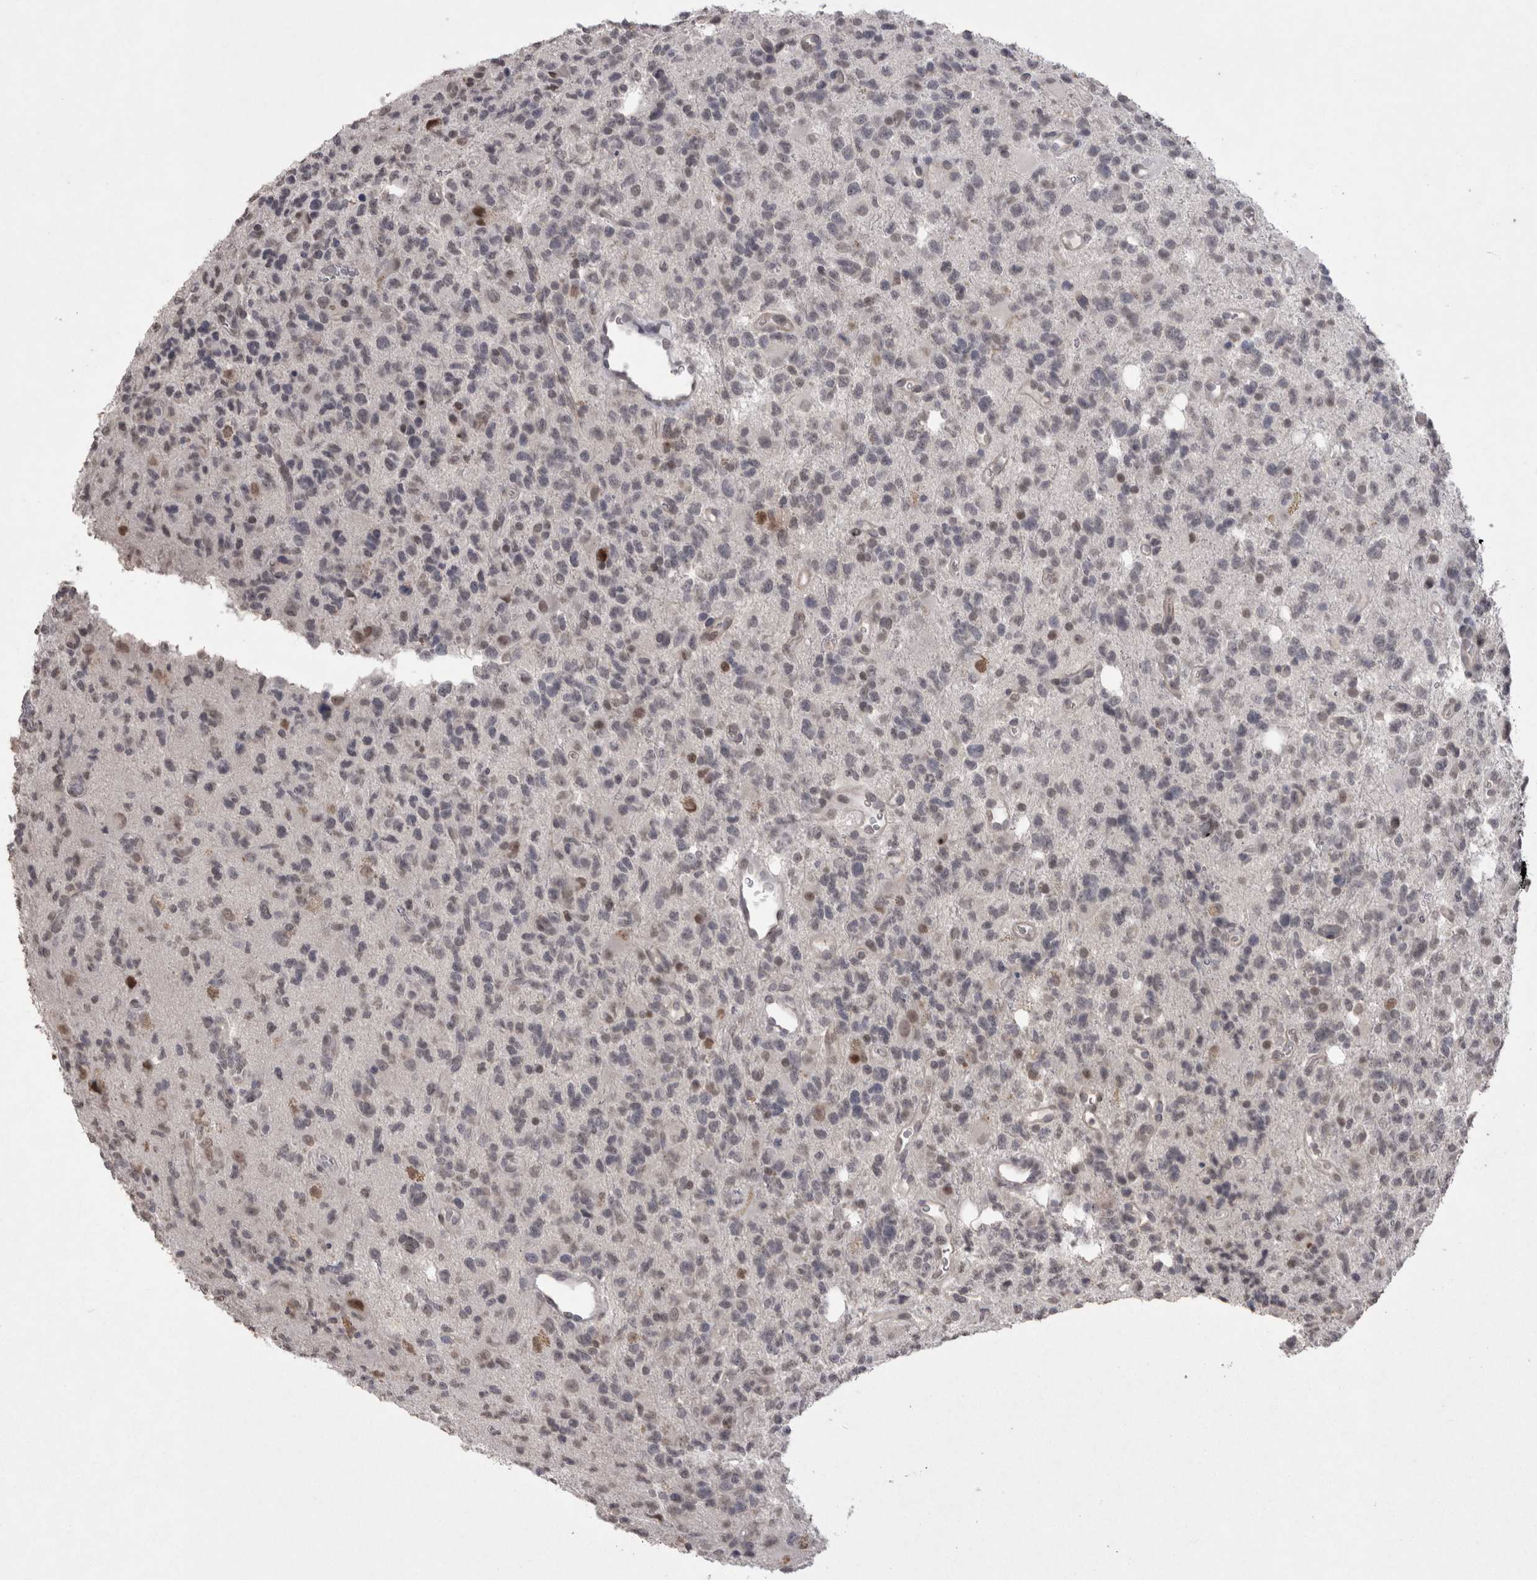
{"staining": {"intensity": "moderate", "quantity": "<25%", "location": "nuclear"}, "tissue": "glioma", "cell_type": "Tumor cells", "image_type": "cancer", "snomed": [{"axis": "morphology", "description": "Glioma, malignant, High grade"}, {"axis": "topography", "description": "Brain"}], "caption": "Glioma stained with a brown dye exhibits moderate nuclear positive positivity in approximately <25% of tumor cells.", "gene": "DDX4", "patient": {"sex": "female", "age": 62}}